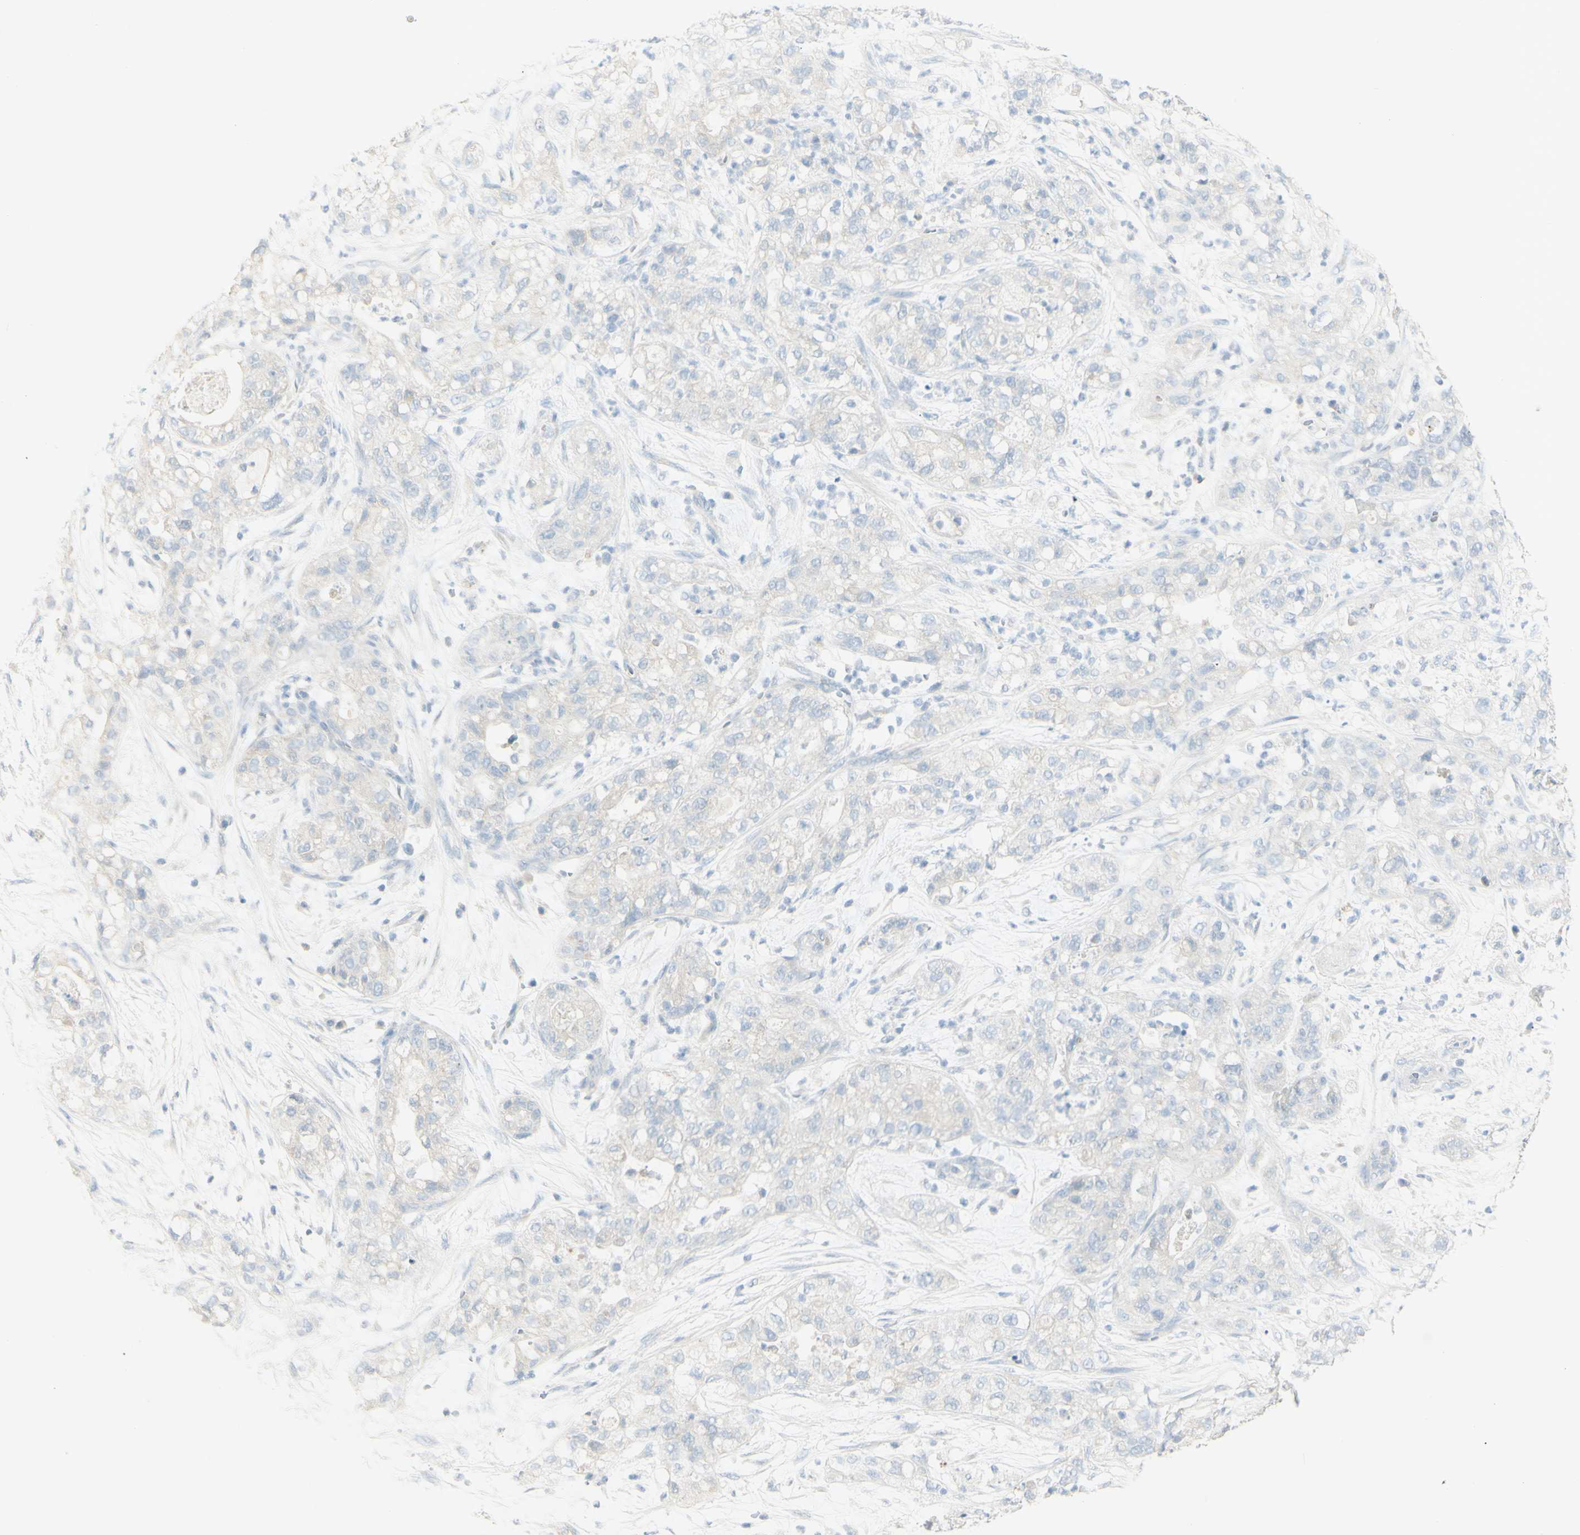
{"staining": {"intensity": "negative", "quantity": "none", "location": "none"}, "tissue": "pancreatic cancer", "cell_type": "Tumor cells", "image_type": "cancer", "snomed": [{"axis": "morphology", "description": "Adenocarcinoma, NOS"}, {"axis": "topography", "description": "Pancreas"}], "caption": "Immunohistochemistry of pancreatic cancer reveals no staining in tumor cells.", "gene": "ART3", "patient": {"sex": "female", "age": 78}}